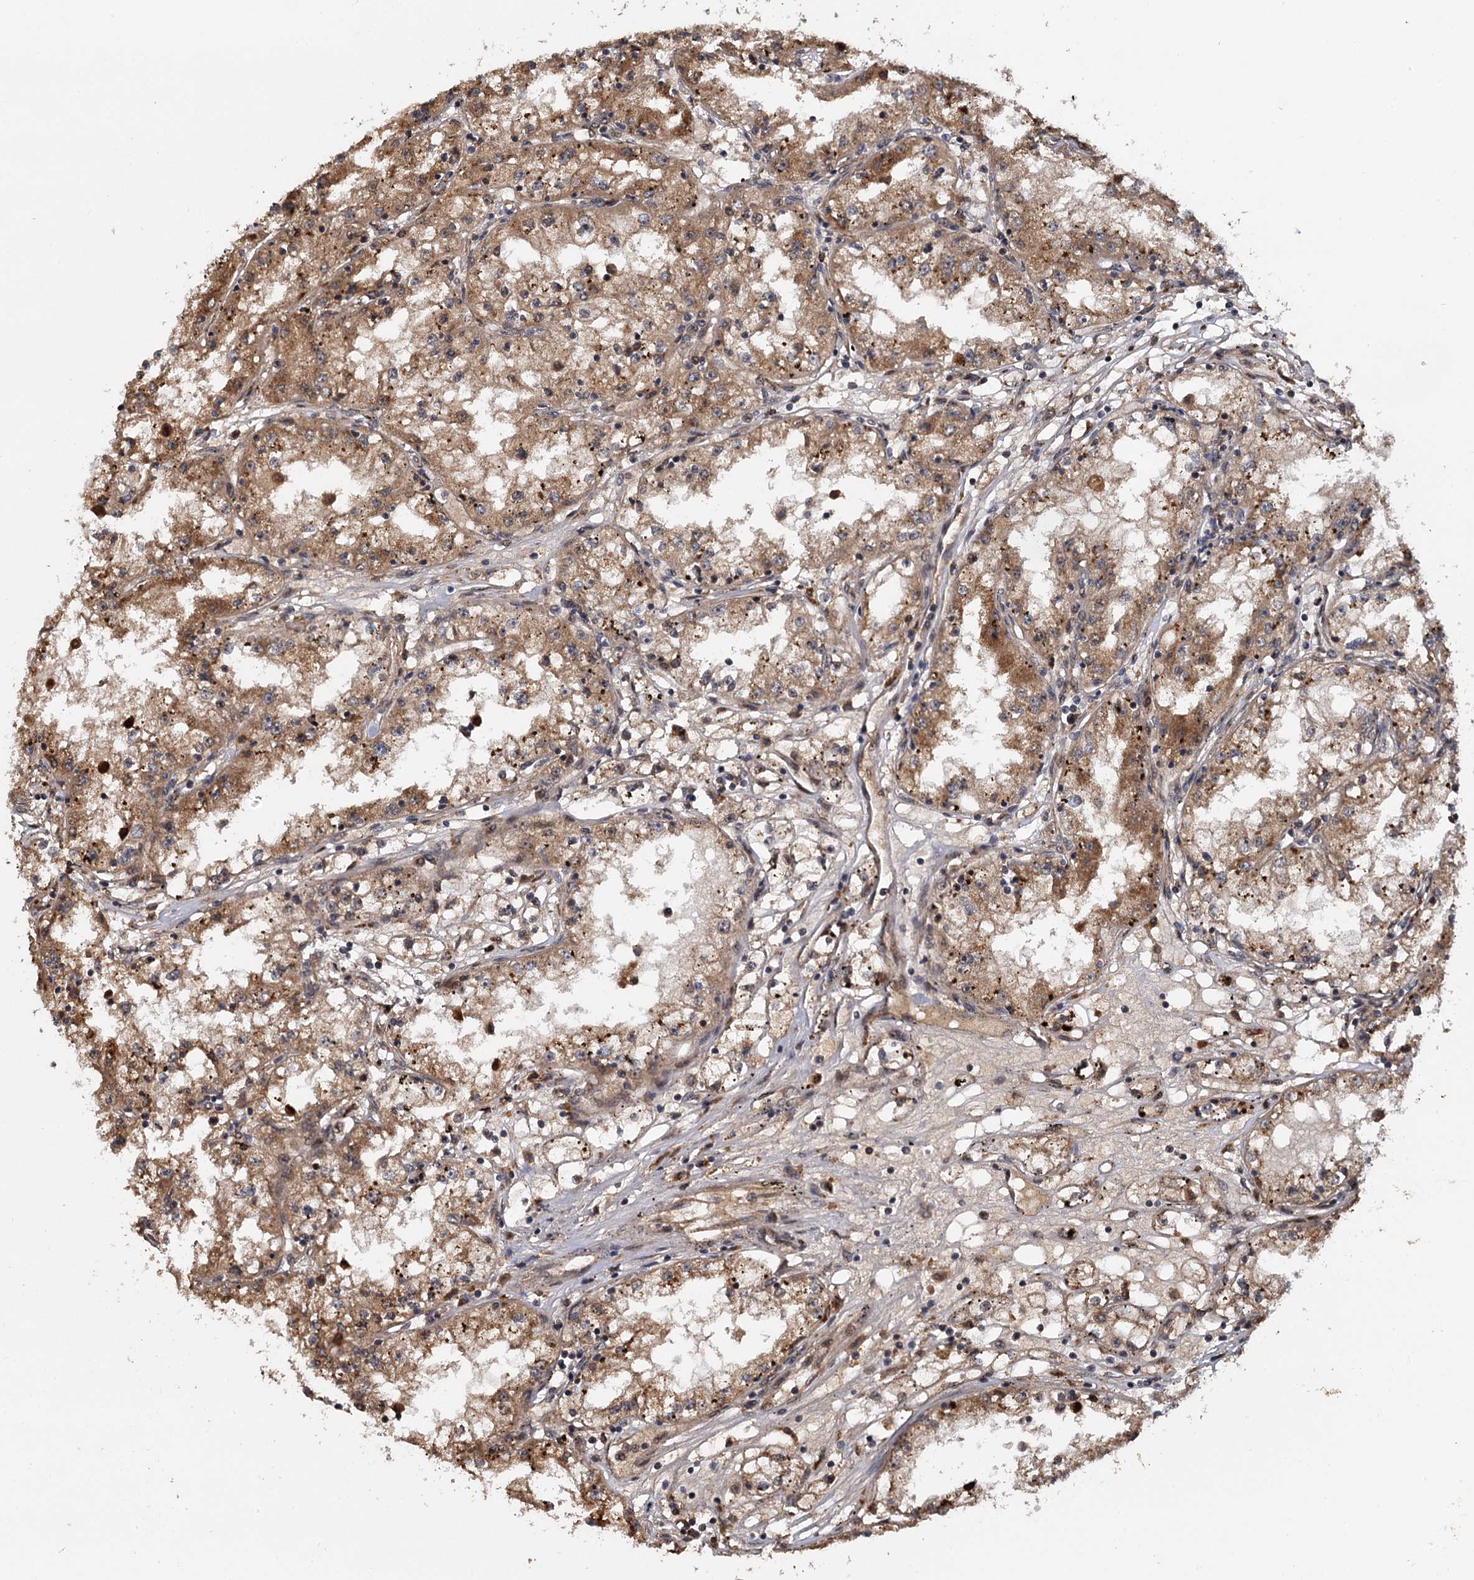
{"staining": {"intensity": "moderate", "quantity": ">75%", "location": "cytoplasmic/membranous"}, "tissue": "renal cancer", "cell_type": "Tumor cells", "image_type": "cancer", "snomed": [{"axis": "morphology", "description": "Adenocarcinoma, NOS"}, {"axis": "topography", "description": "Kidney"}], "caption": "The image displays staining of renal adenocarcinoma, revealing moderate cytoplasmic/membranous protein positivity (brown color) within tumor cells.", "gene": "CEP192", "patient": {"sex": "male", "age": 56}}